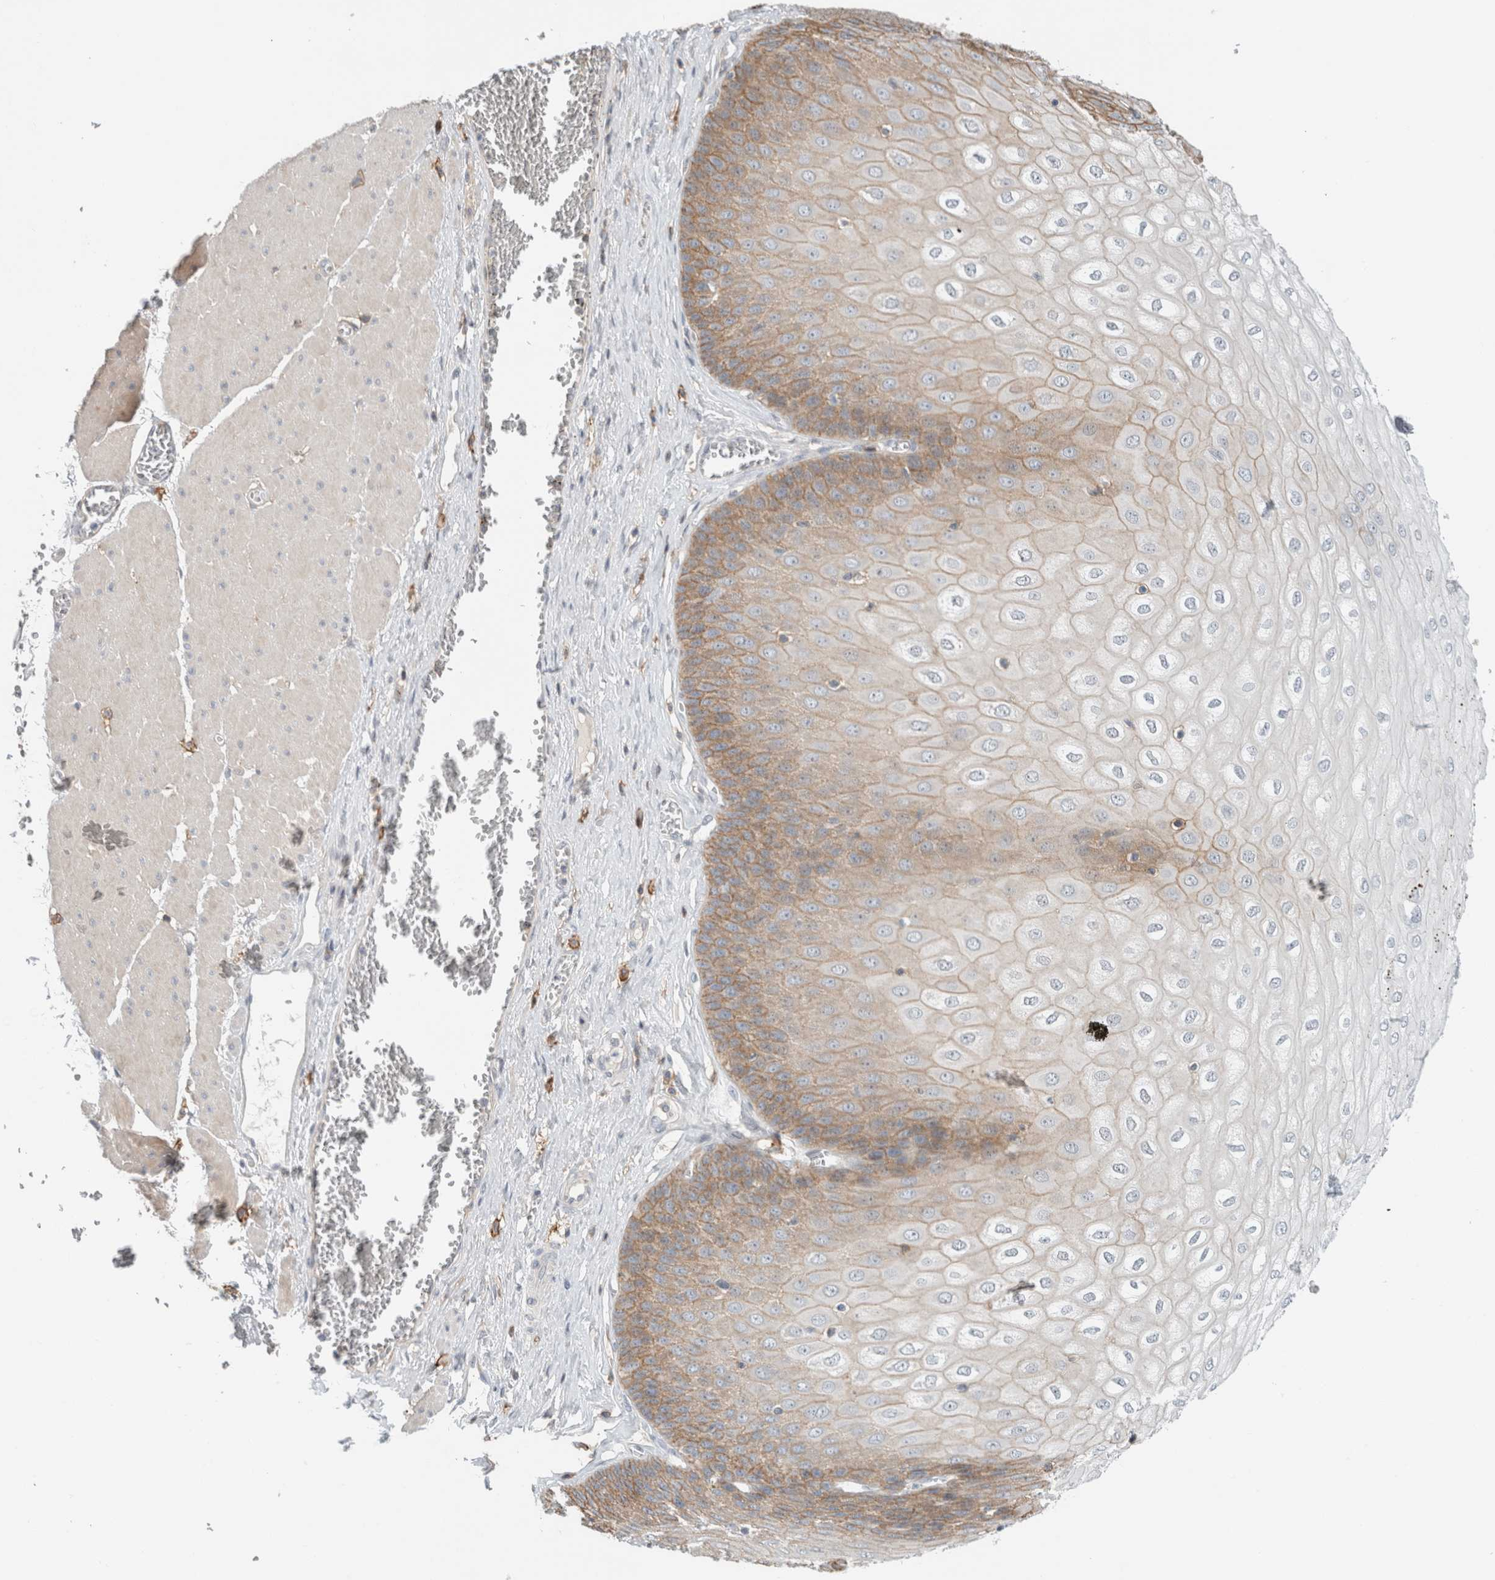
{"staining": {"intensity": "moderate", "quantity": "25%-75%", "location": "cytoplasmic/membranous"}, "tissue": "esophagus", "cell_type": "Squamous epithelial cells", "image_type": "normal", "snomed": [{"axis": "morphology", "description": "Normal tissue, NOS"}, {"axis": "topography", "description": "Esophagus"}], "caption": "Unremarkable esophagus reveals moderate cytoplasmic/membranous positivity in about 25%-75% of squamous epithelial cells Ihc stains the protein in brown and the nuclei are stained blue..", "gene": "ERCC6L2", "patient": {"sex": "male", "age": 60}}